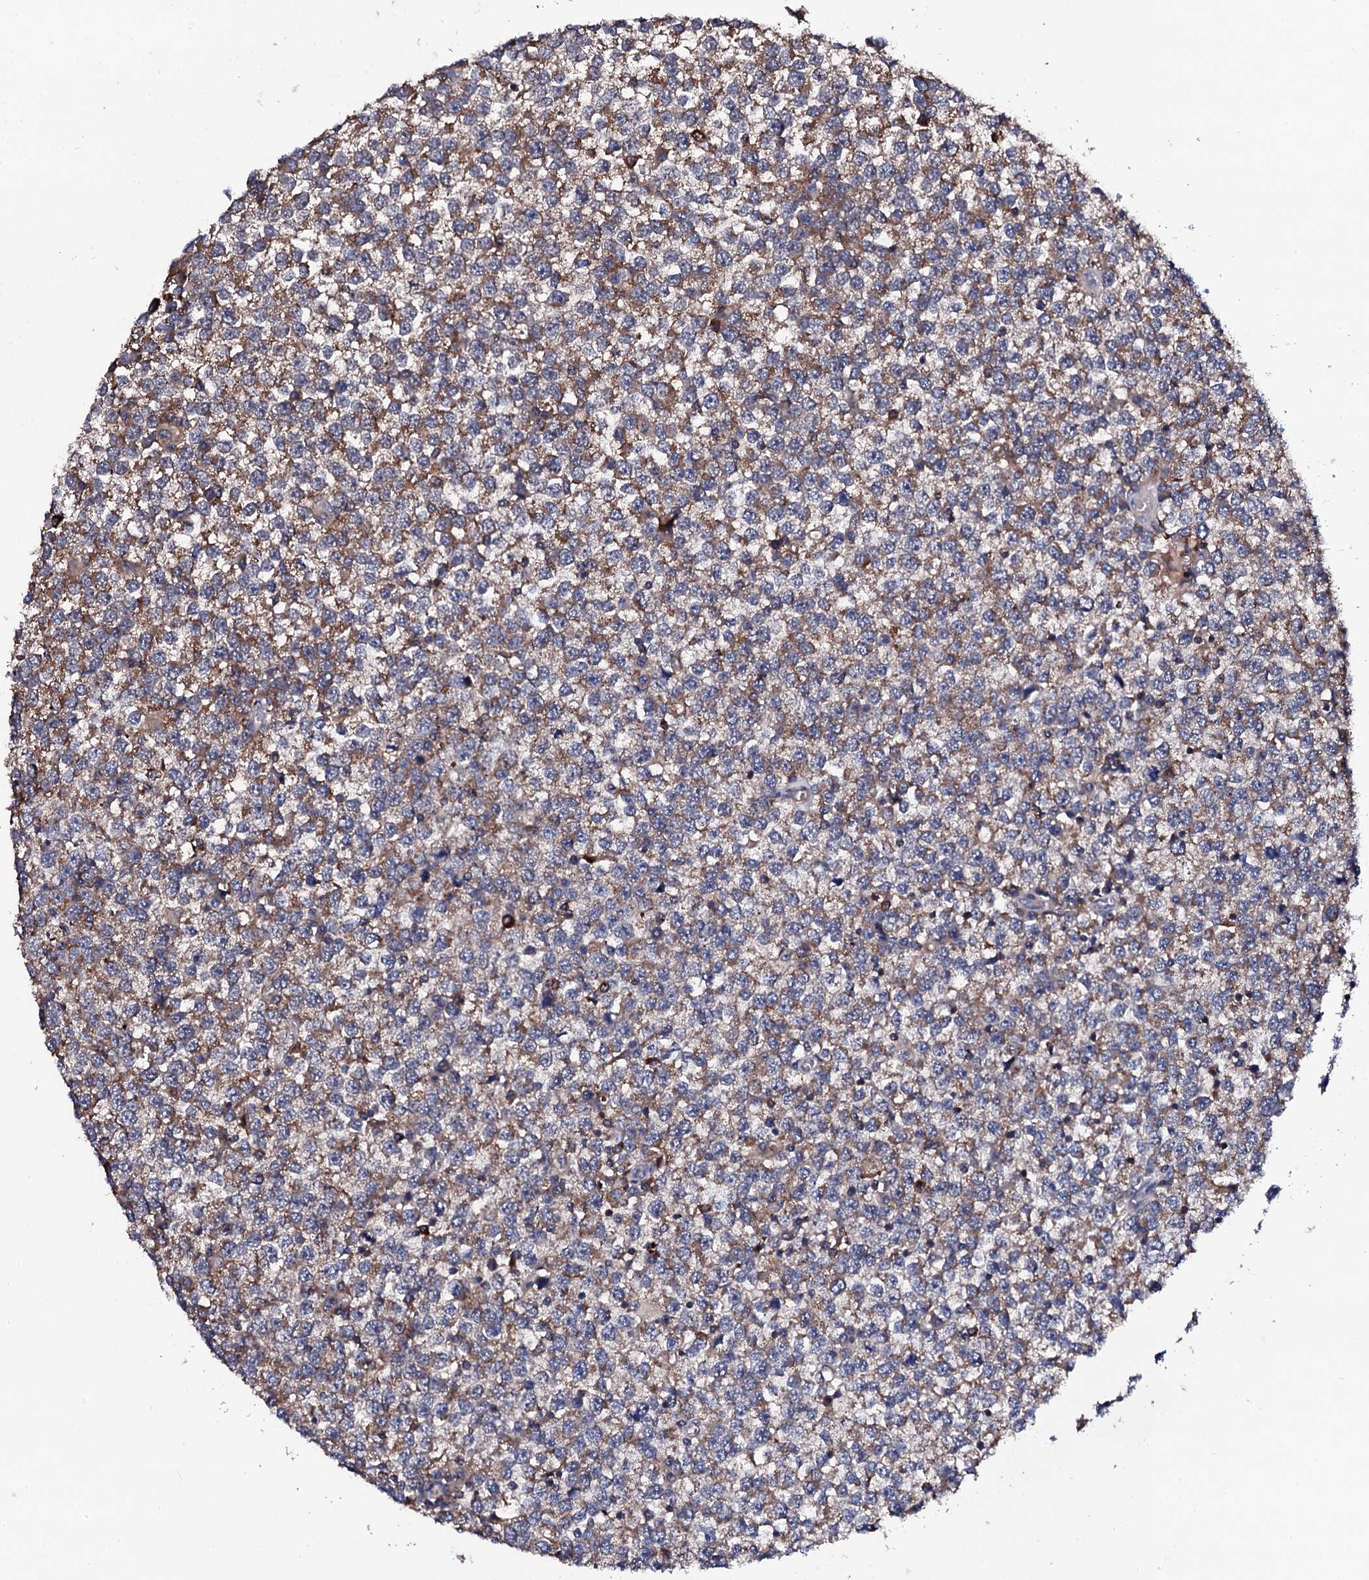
{"staining": {"intensity": "moderate", "quantity": ">75%", "location": "cytoplasmic/membranous"}, "tissue": "testis cancer", "cell_type": "Tumor cells", "image_type": "cancer", "snomed": [{"axis": "morphology", "description": "Seminoma, NOS"}, {"axis": "topography", "description": "Testis"}], "caption": "An immunohistochemistry micrograph of neoplastic tissue is shown. Protein staining in brown labels moderate cytoplasmic/membranous positivity in testis seminoma within tumor cells. The staining was performed using DAB to visualize the protein expression in brown, while the nuclei were stained in blue with hematoxylin (Magnification: 20x).", "gene": "COG4", "patient": {"sex": "male", "age": 65}}